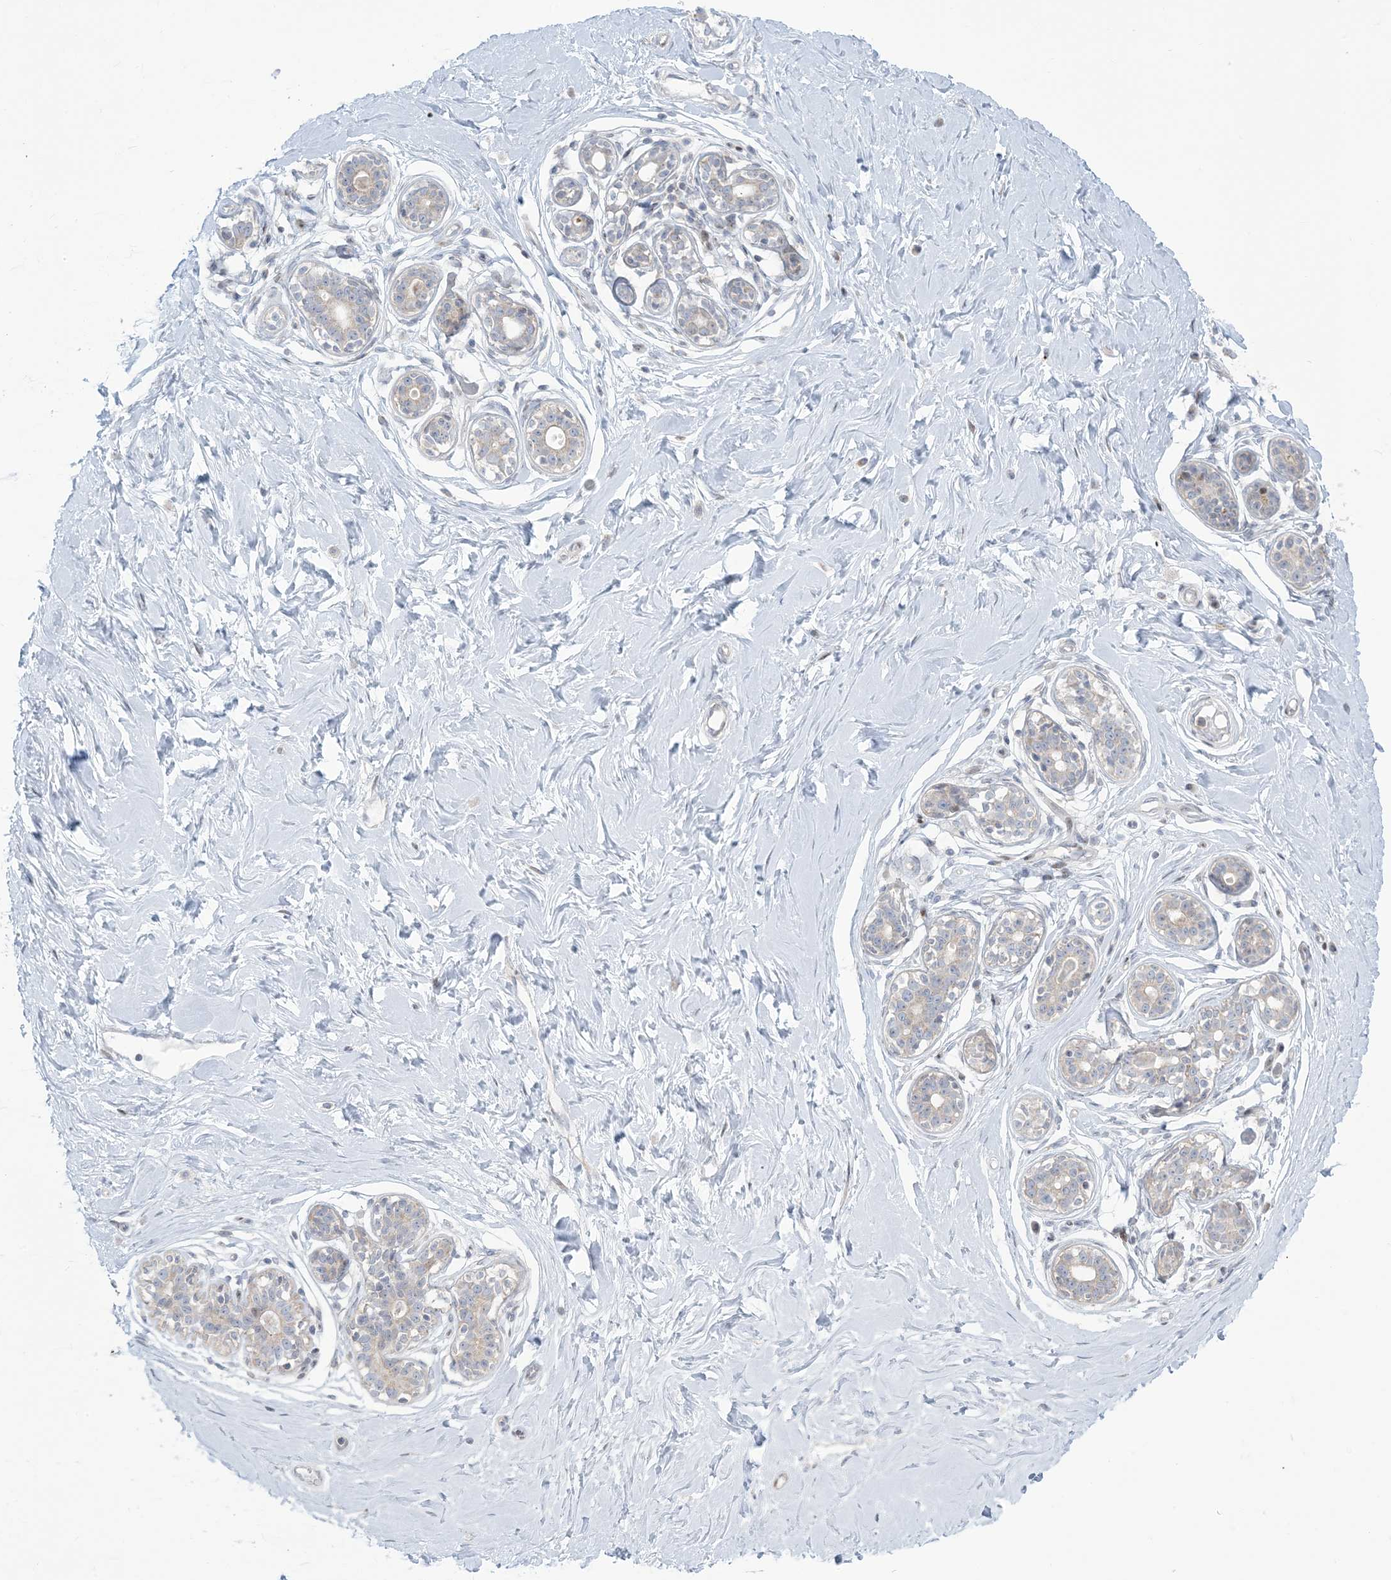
{"staining": {"intensity": "negative", "quantity": "none", "location": "none"}, "tissue": "breast", "cell_type": "Adipocytes", "image_type": "normal", "snomed": [{"axis": "morphology", "description": "Normal tissue, NOS"}, {"axis": "morphology", "description": "Adenoma, NOS"}, {"axis": "topography", "description": "Breast"}], "caption": "This photomicrograph is of unremarkable breast stained with immunohistochemistry to label a protein in brown with the nuclei are counter-stained blue. There is no positivity in adipocytes. Brightfield microscopy of IHC stained with DAB (brown) and hematoxylin (blue), captured at high magnification.", "gene": "AFTPH", "patient": {"sex": "female", "age": 23}}